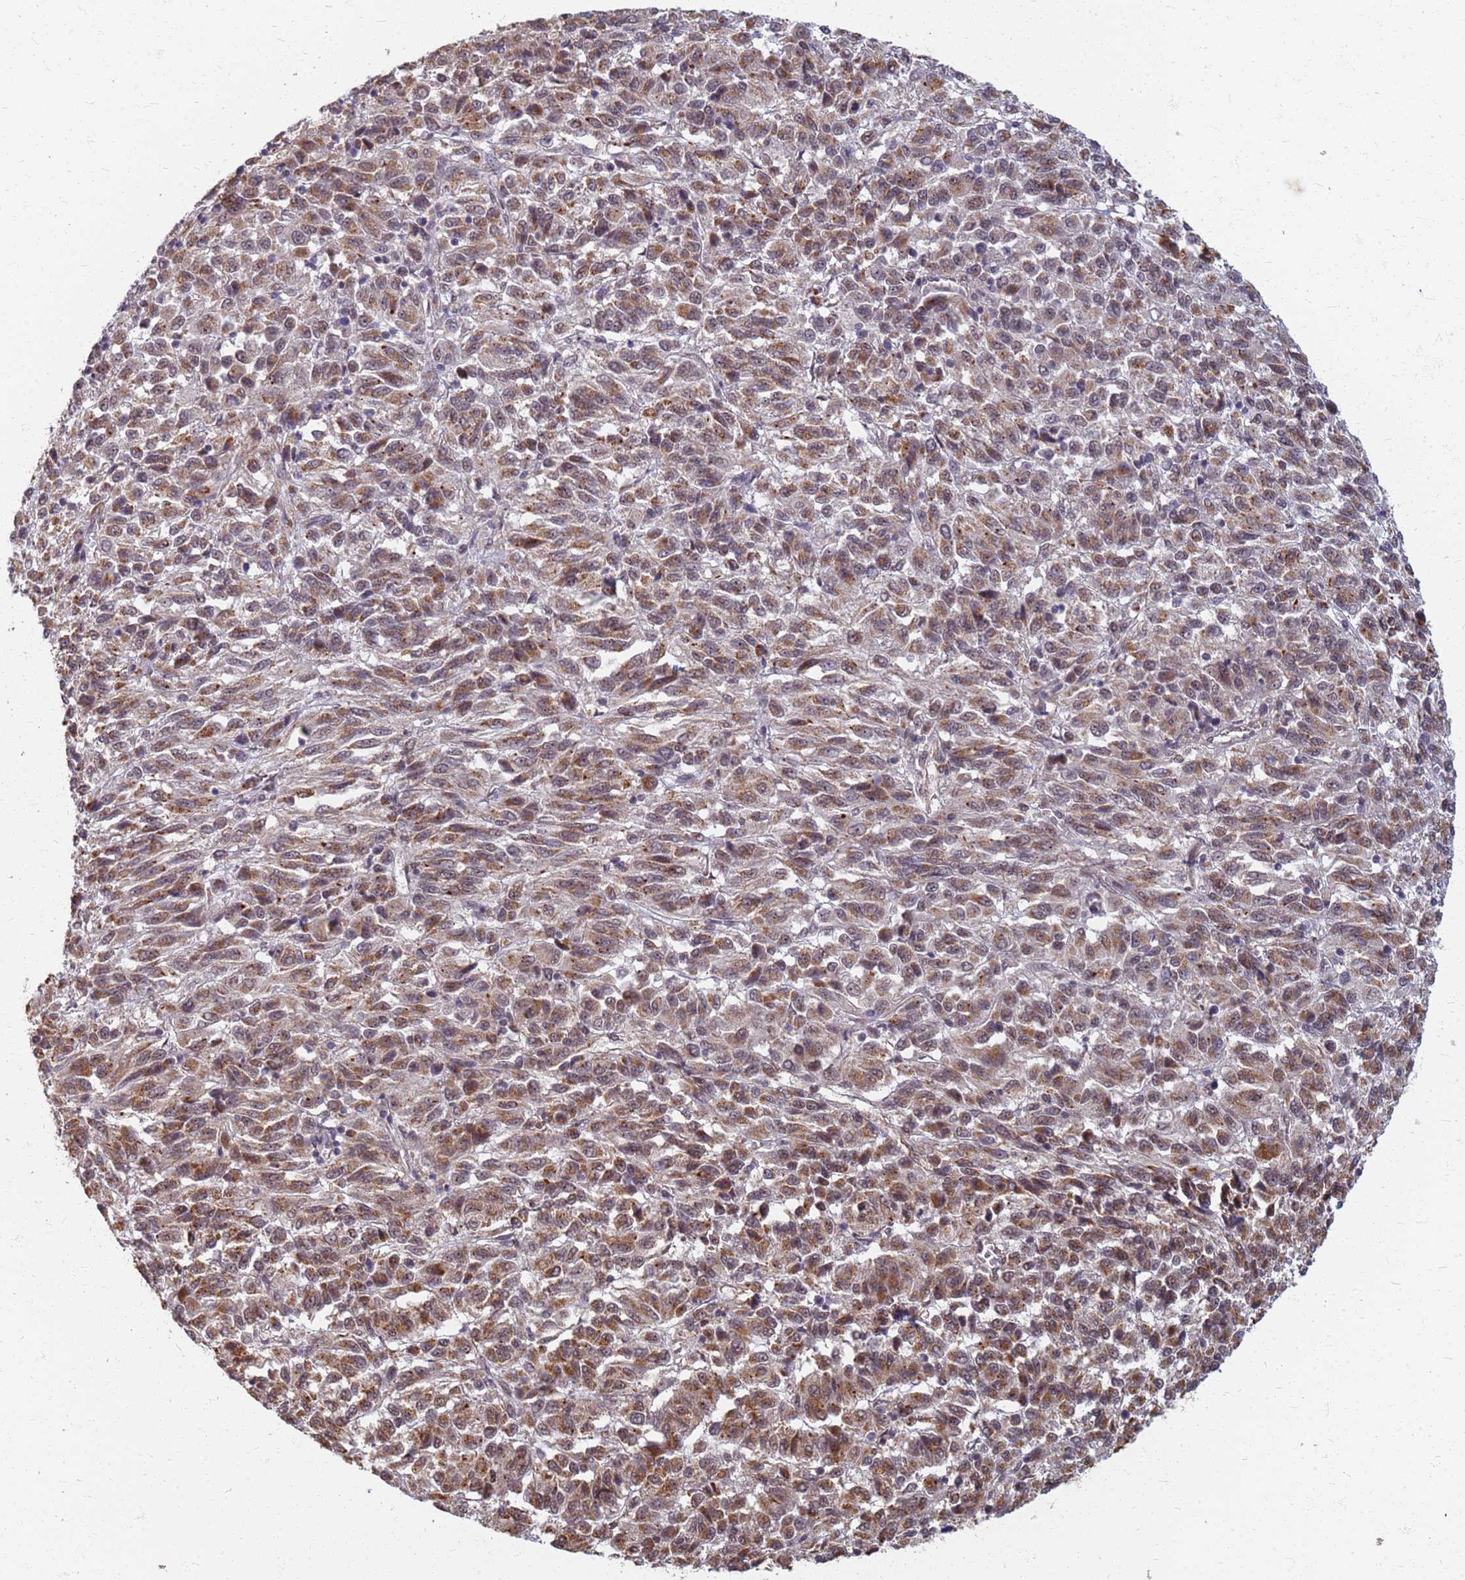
{"staining": {"intensity": "moderate", "quantity": ">75%", "location": "cytoplasmic/membranous"}, "tissue": "melanoma", "cell_type": "Tumor cells", "image_type": "cancer", "snomed": [{"axis": "morphology", "description": "Malignant melanoma, Metastatic site"}, {"axis": "topography", "description": "Lung"}], "caption": "Protein staining displays moderate cytoplasmic/membranous positivity in approximately >75% of tumor cells in melanoma.", "gene": "ITGB4", "patient": {"sex": "male", "age": 64}}